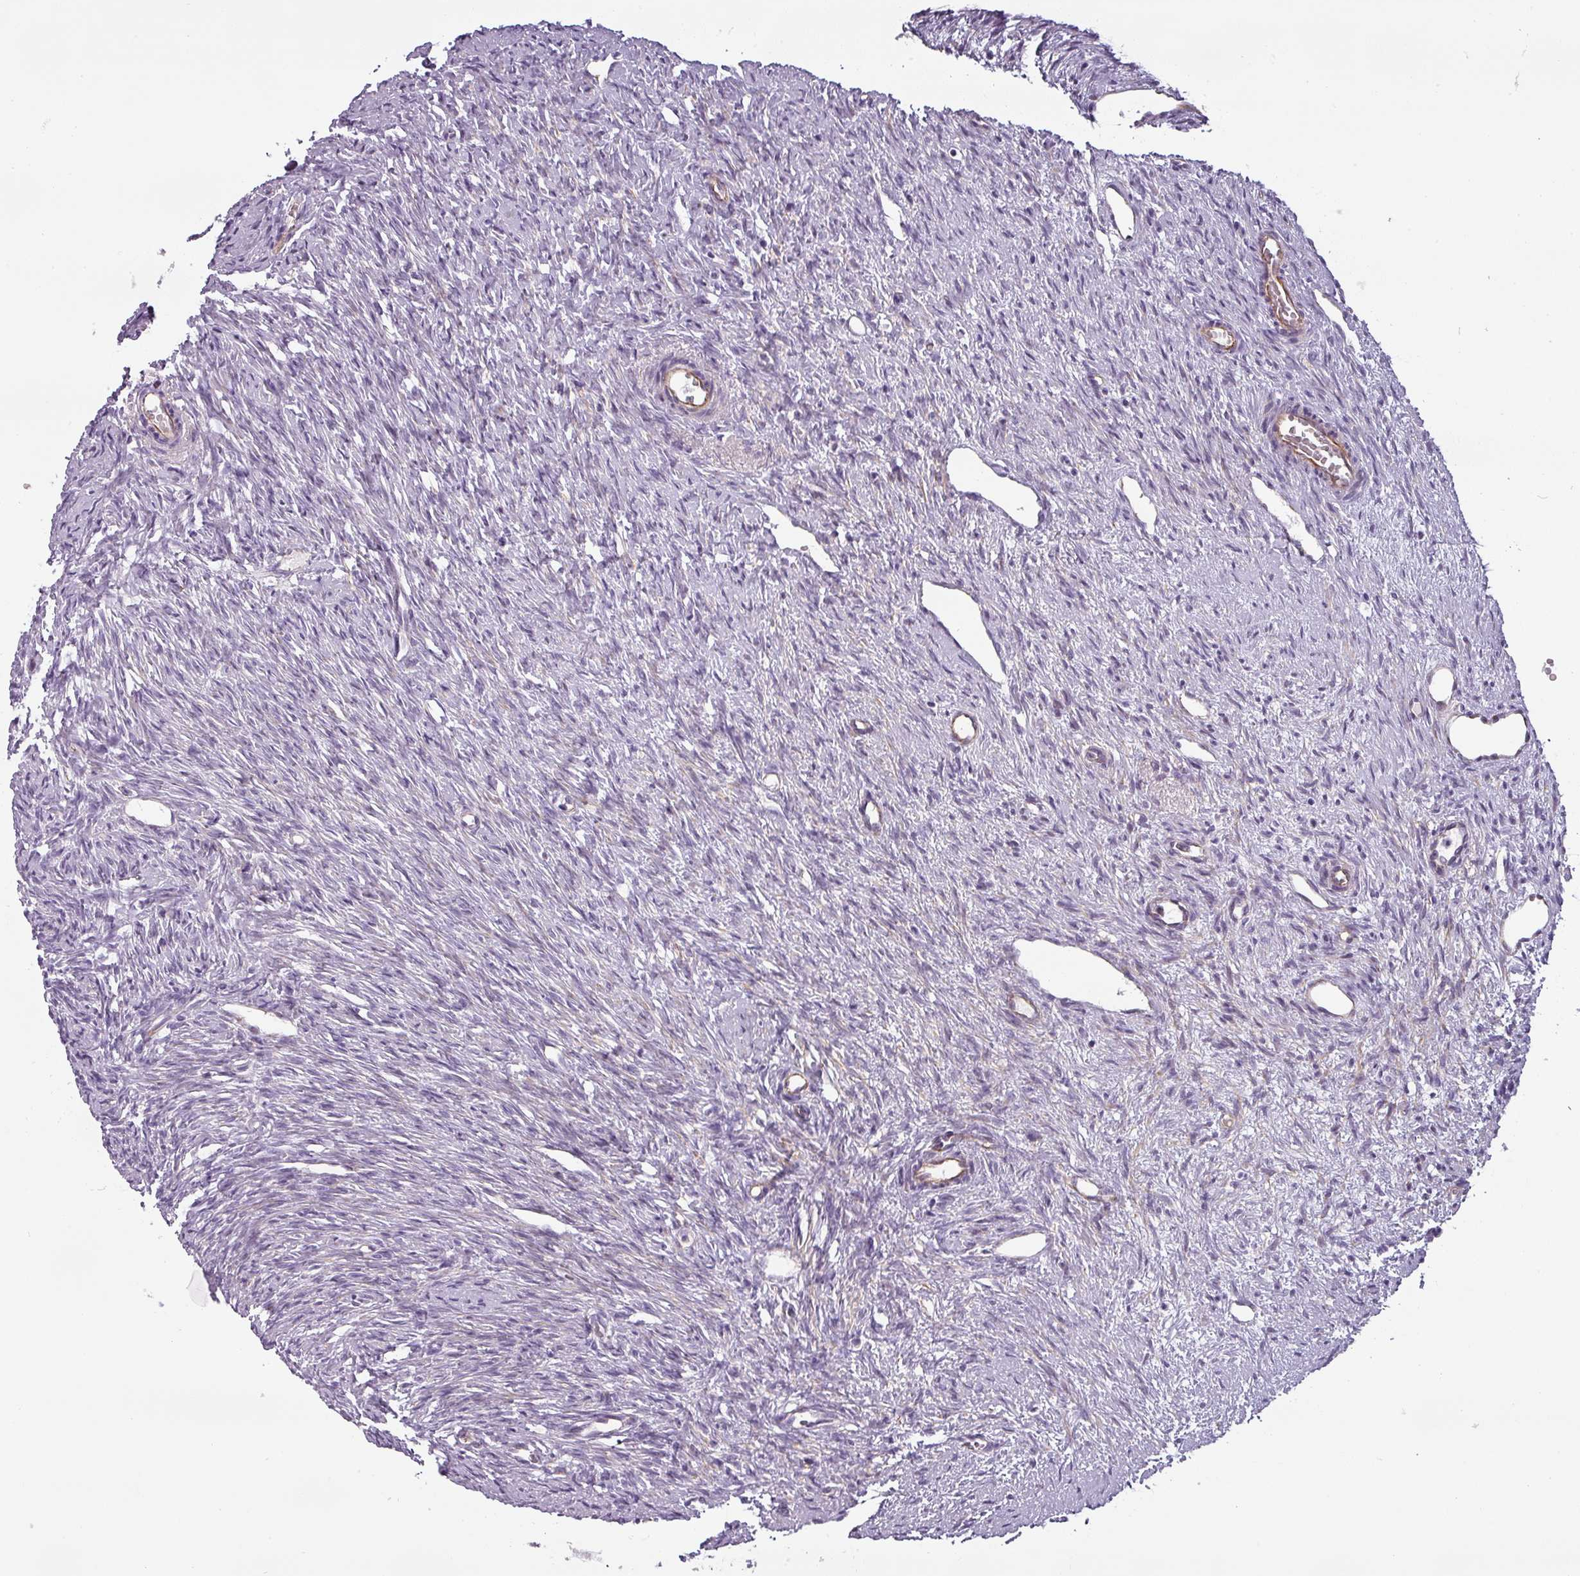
{"staining": {"intensity": "negative", "quantity": "none", "location": "none"}, "tissue": "ovary", "cell_type": "Ovarian stroma cells", "image_type": "normal", "snomed": [{"axis": "morphology", "description": "Normal tissue, NOS"}, {"axis": "topography", "description": "Ovary"}], "caption": "A photomicrograph of ovary stained for a protein displays no brown staining in ovarian stroma cells. (DAB (3,3'-diaminobenzidine) immunohistochemistry with hematoxylin counter stain).", "gene": "CHRDL1", "patient": {"sex": "female", "age": 51}}